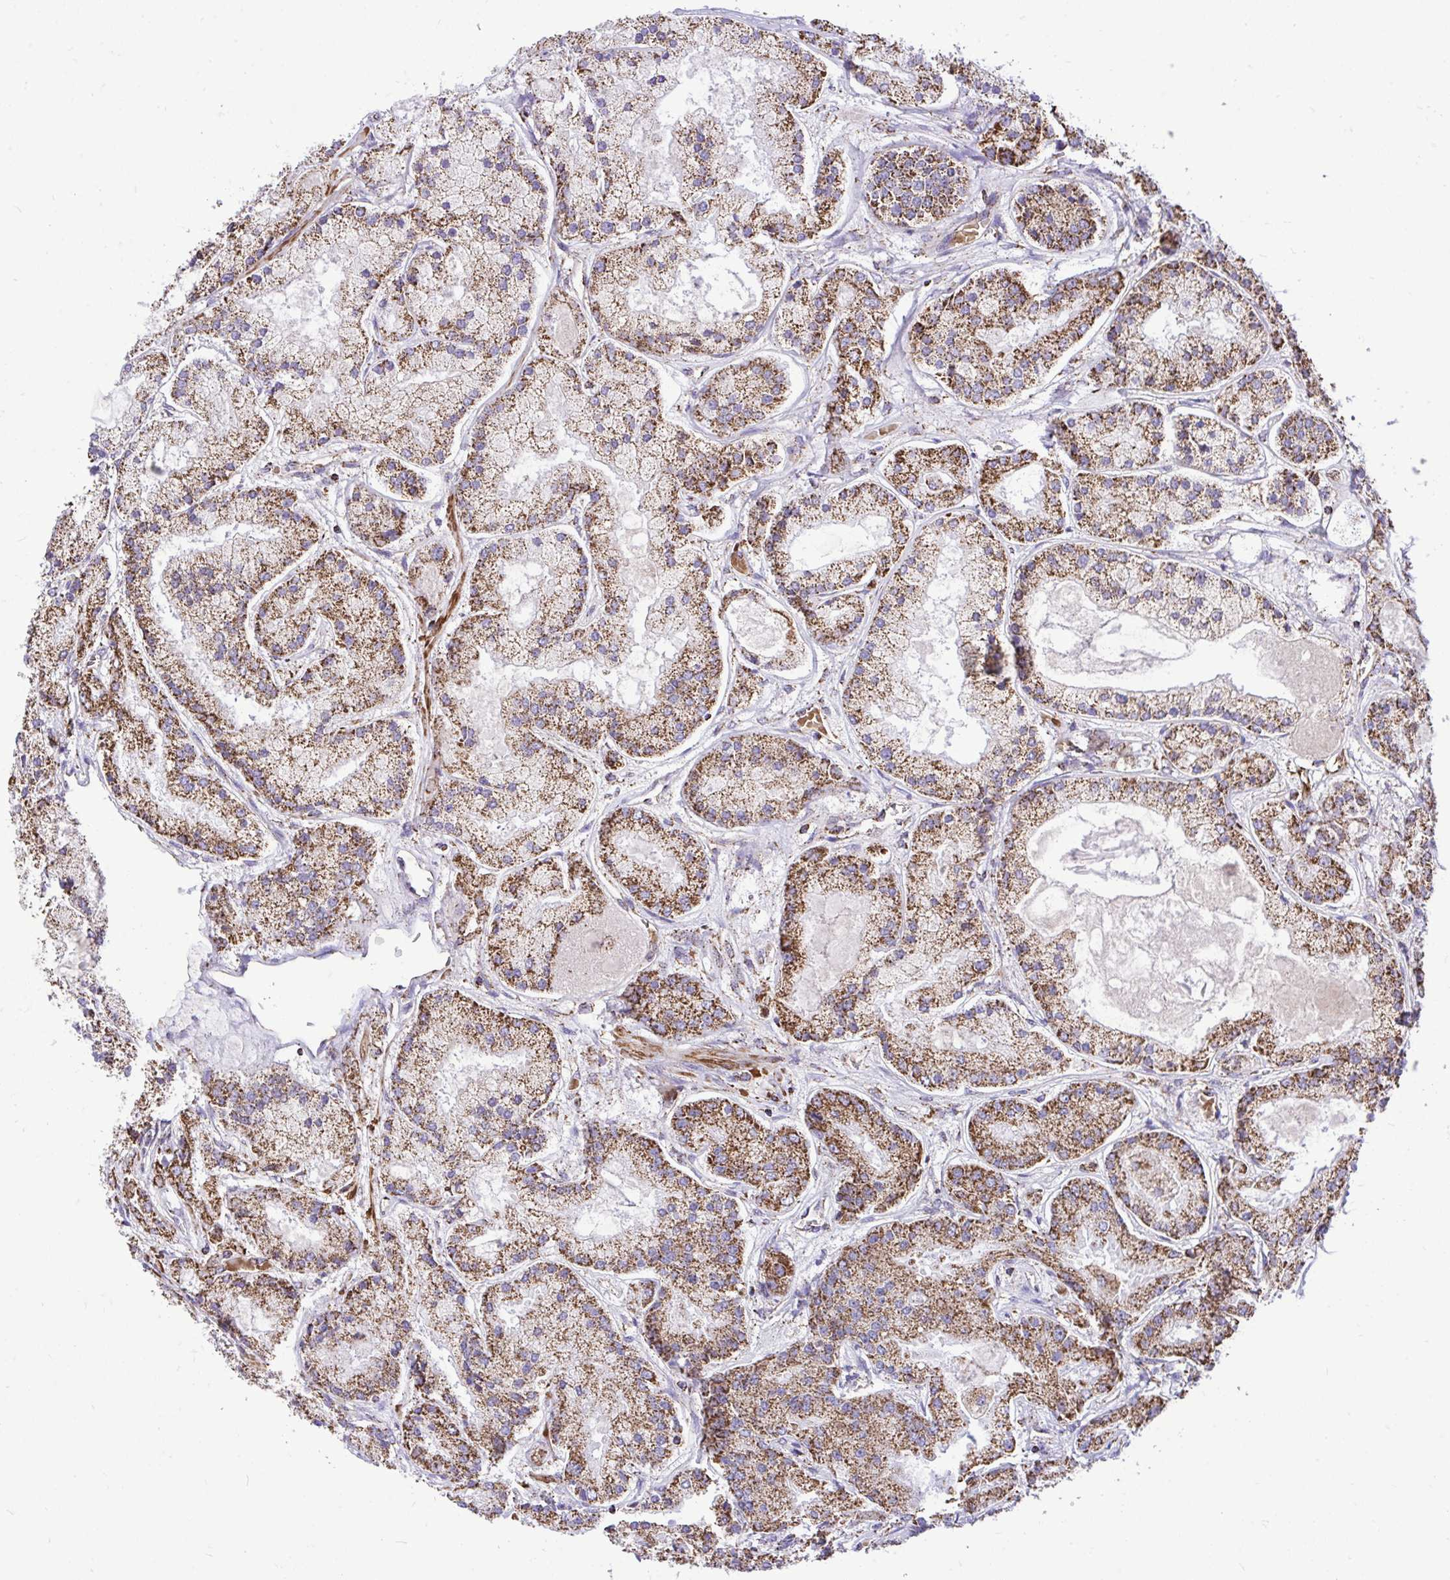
{"staining": {"intensity": "moderate", "quantity": ">75%", "location": "cytoplasmic/membranous"}, "tissue": "prostate cancer", "cell_type": "Tumor cells", "image_type": "cancer", "snomed": [{"axis": "morphology", "description": "Adenocarcinoma, High grade"}, {"axis": "topography", "description": "Prostate"}], "caption": "High-power microscopy captured an immunohistochemistry image of prostate cancer, revealing moderate cytoplasmic/membranous expression in about >75% of tumor cells.", "gene": "UBE2C", "patient": {"sex": "male", "age": 67}}